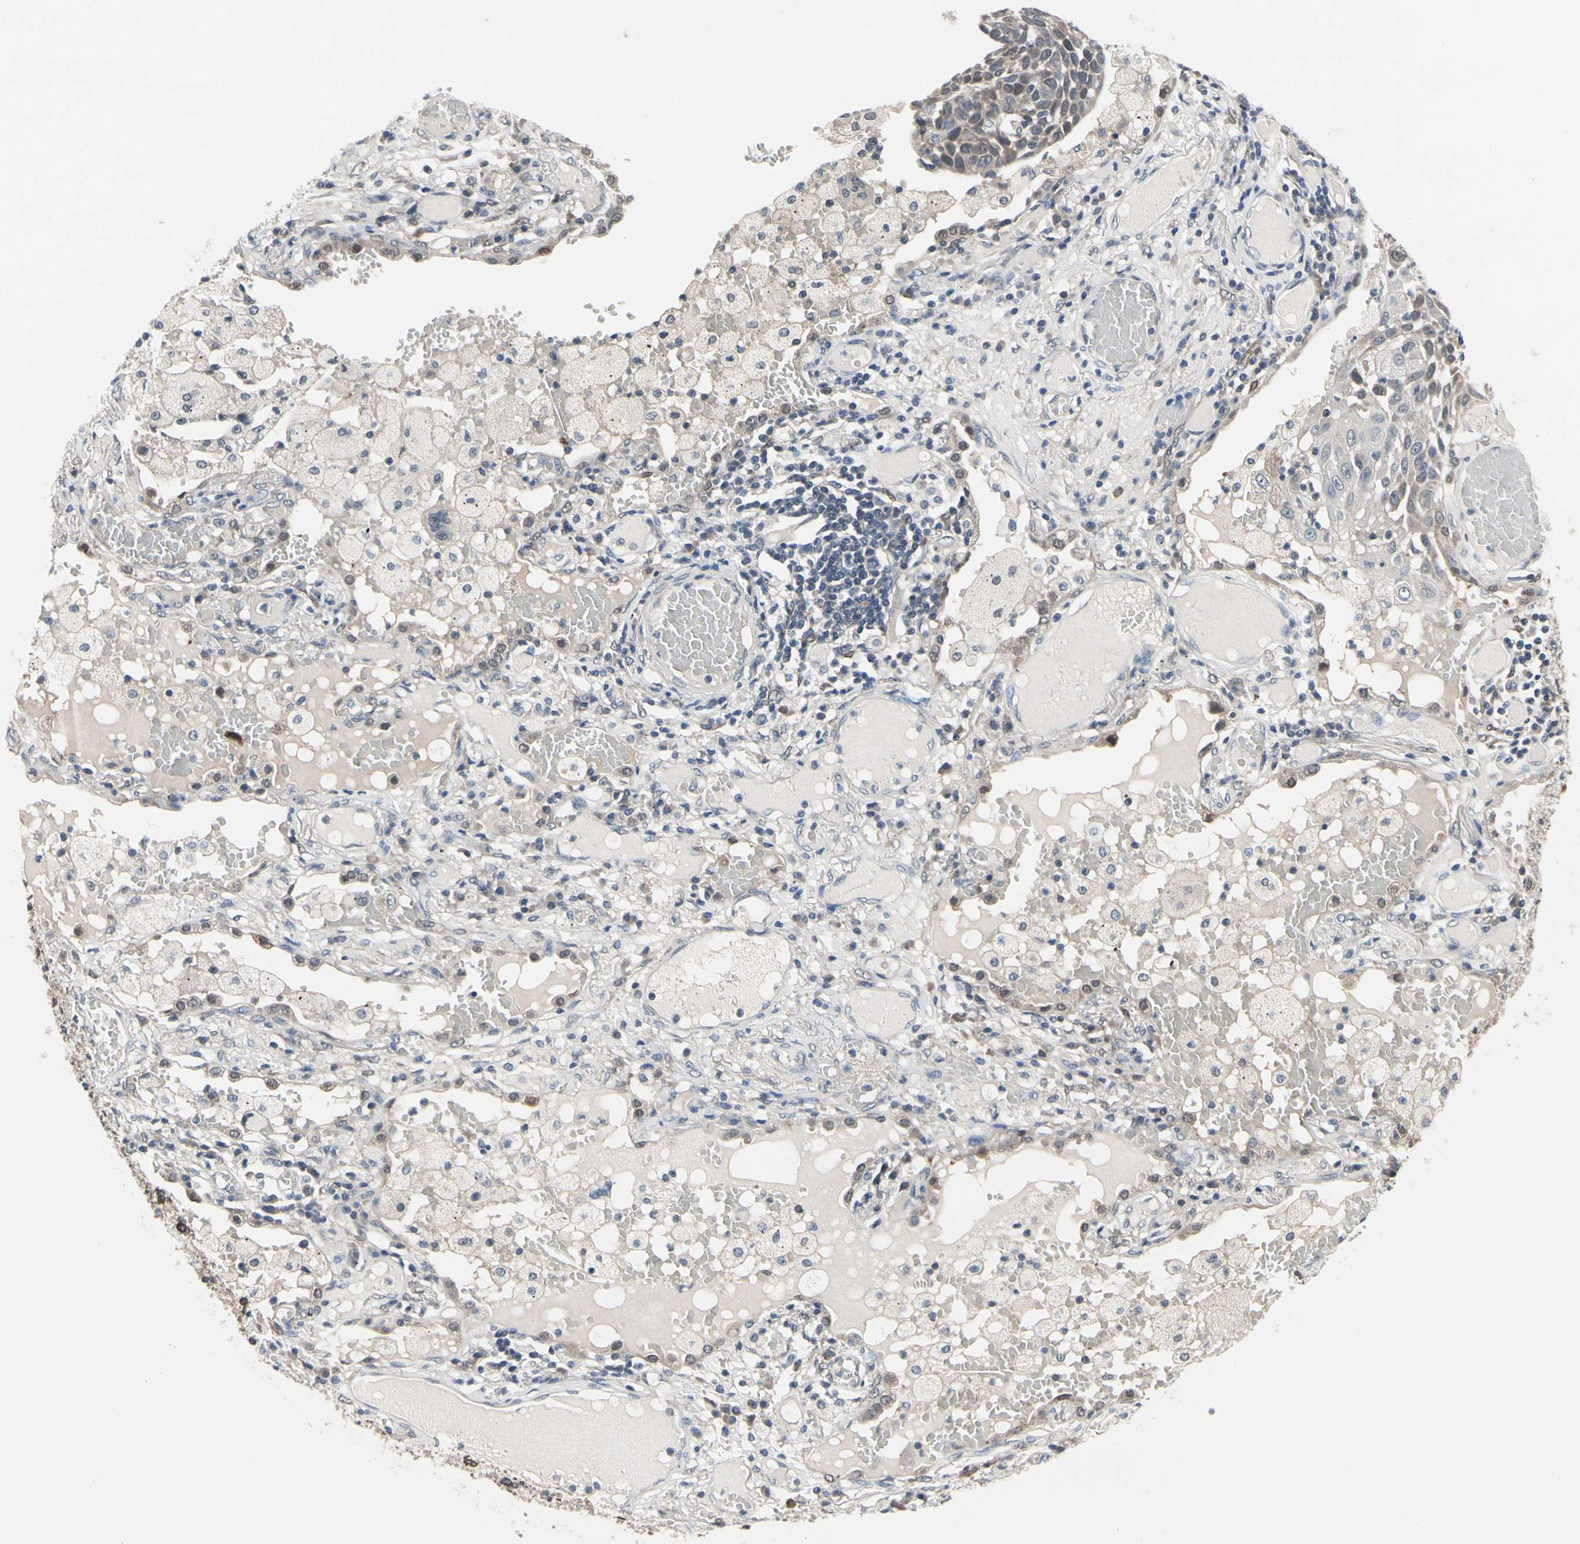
{"staining": {"intensity": "weak", "quantity": "25%-75%", "location": "cytoplasmic/membranous"}, "tissue": "lung cancer", "cell_type": "Tumor cells", "image_type": "cancer", "snomed": [{"axis": "morphology", "description": "Squamous cell carcinoma, NOS"}, {"axis": "topography", "description": "Lung"}], "caption": "Tumor cells demonstrate weak cytoplasmic/membranous positivity in about 25%-75% of cells in lung cancer (squamous cell carcinoma).", "gene": "PRDX6", "patient": {"sex": "male", "age": 71}}